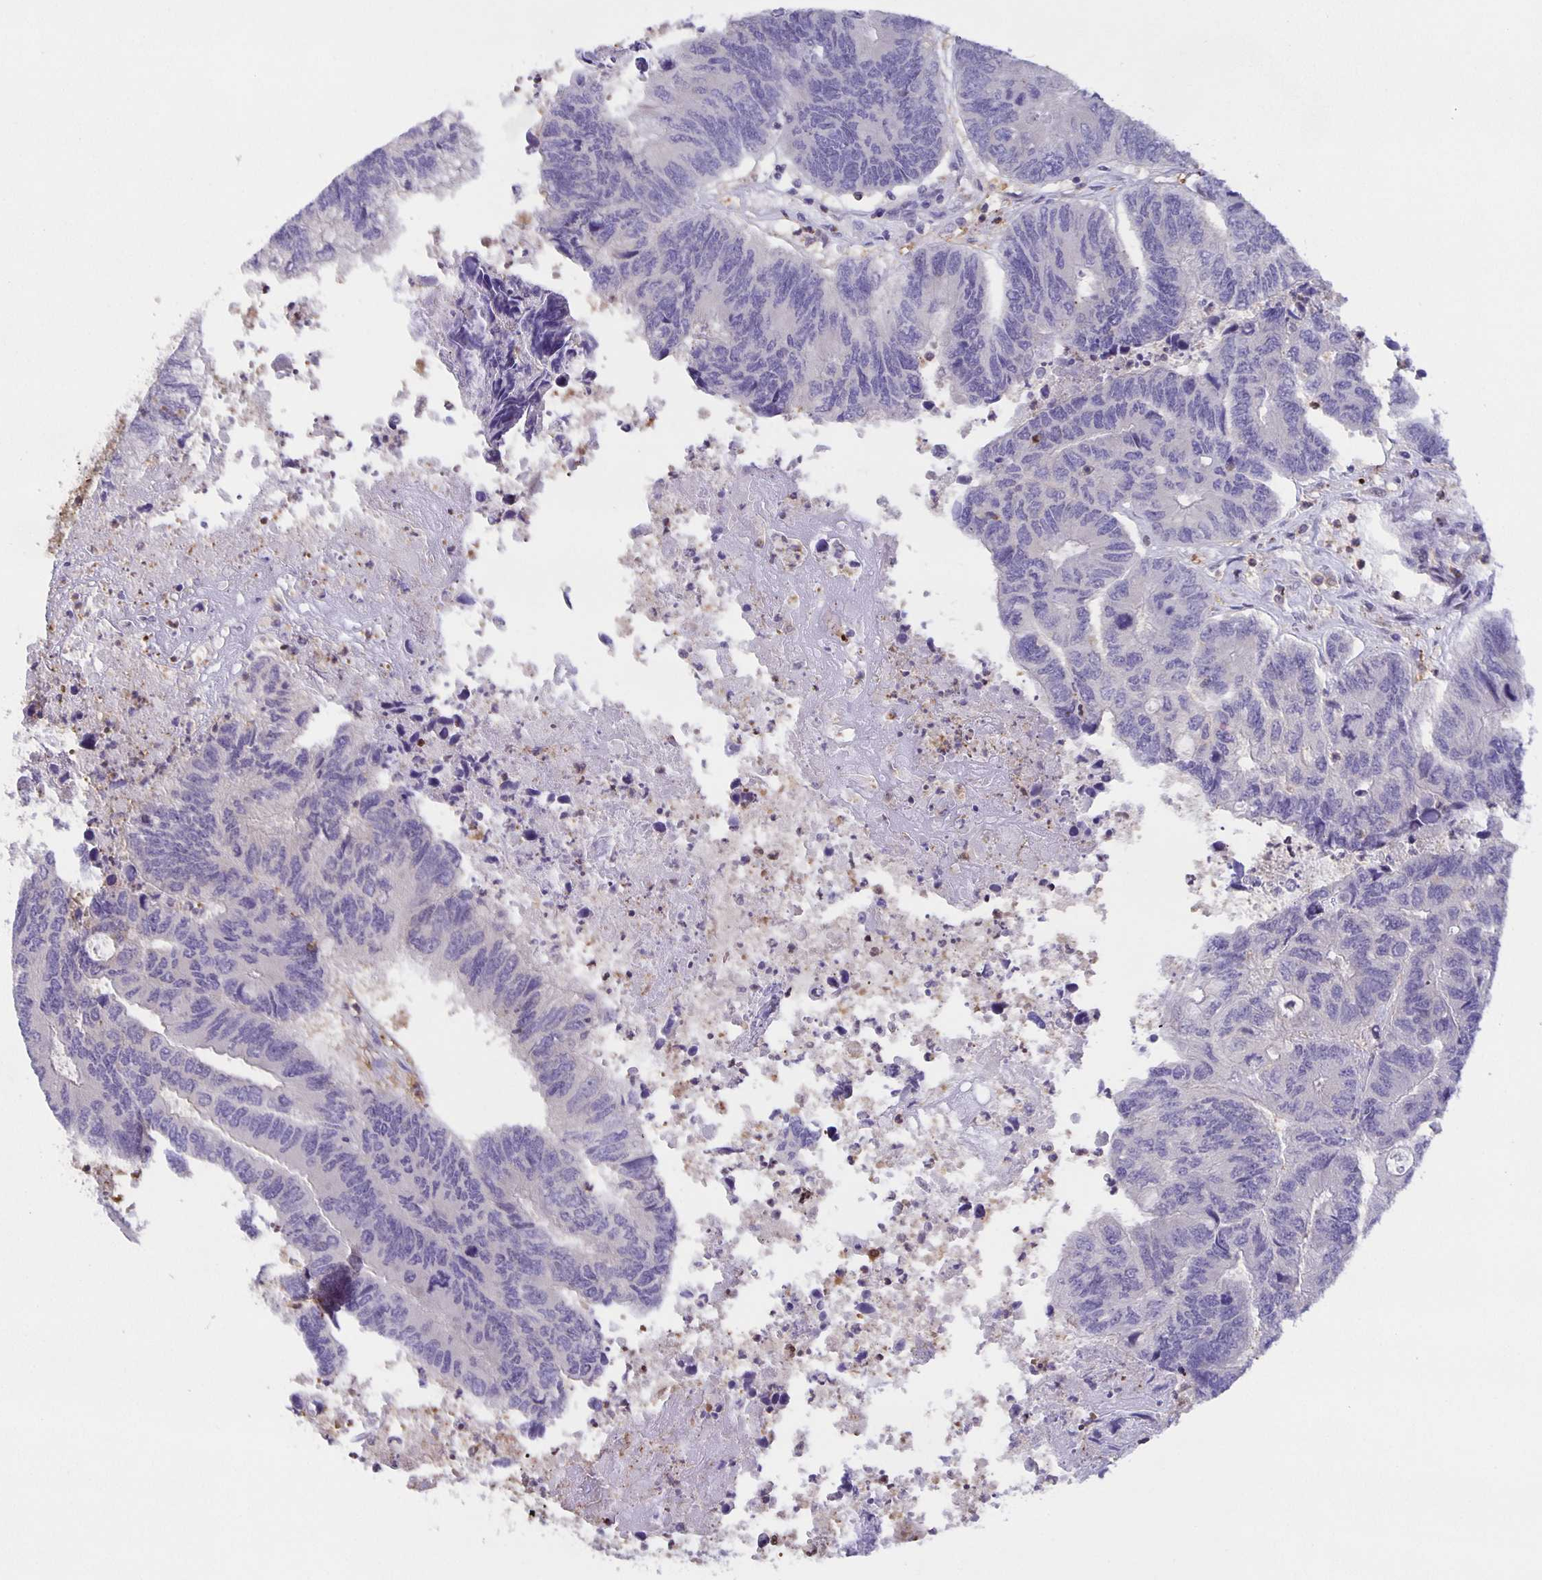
{"staining": {"intensity": "negative", "quantity": "none", "location": "none"}, "tissue": "colorectal cancer", "cell_type": "Tumor cells", "image_type": "cancer", "snomed": [{"axis": "morphology", "description": "Adenocarcinoma, NOS"}, {"axis": "topography", "description": "Colon"}], "caption": "Human colorectal adenocarcinoma stained for a protein using immunohistochemistry (IHC) demonstrates no expression in tumor cells.", "gene": "MARCHF6", "patient": {"sex": "female", "age": 67}}